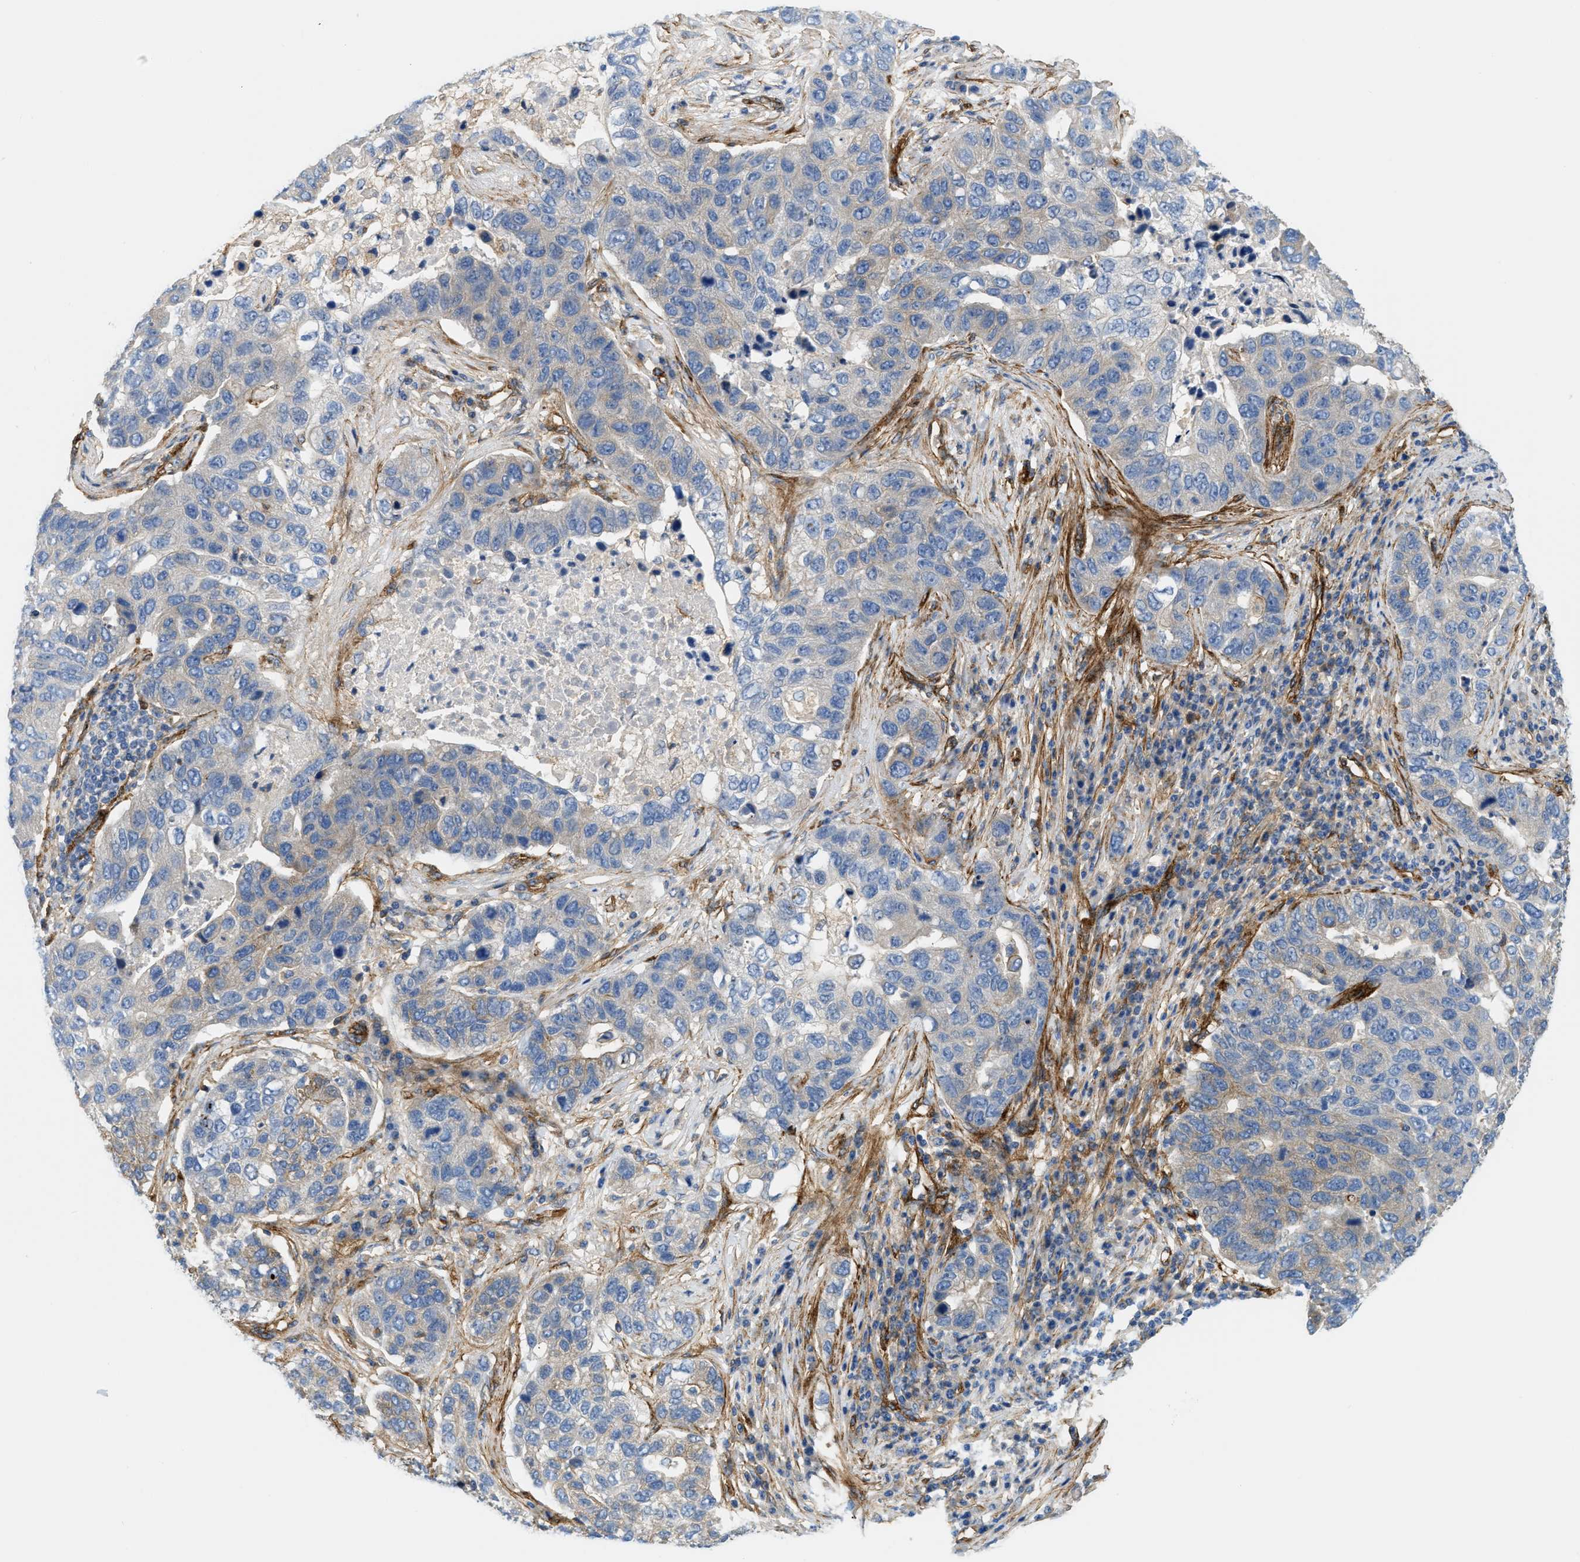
{"staining": {"intensity": "weak", "quantity": "<25%", "location": "cytoplasmic/membranous"}, "tissue": "pancreatic cancer", "cell_type": "Tumor cells", "image_type": "cancer", "snomed": [{"axis": "morphology", "description": "Adenocarcinoma, NOS"}, {"axis": "topography", "description": "Pancreas"}], "caption": "DAB (3,3'-diaminobenzidine) immunohistochemical staining of human pancreatic cancer (adenocarcinoma) shows no significant expression in tumor cells. The staining is performed using DAB brown chromogen with nuclei counter-stained in using hematoxylin.", "gene": "HIP1", "patient": {"sex": "female", "age": 61}}